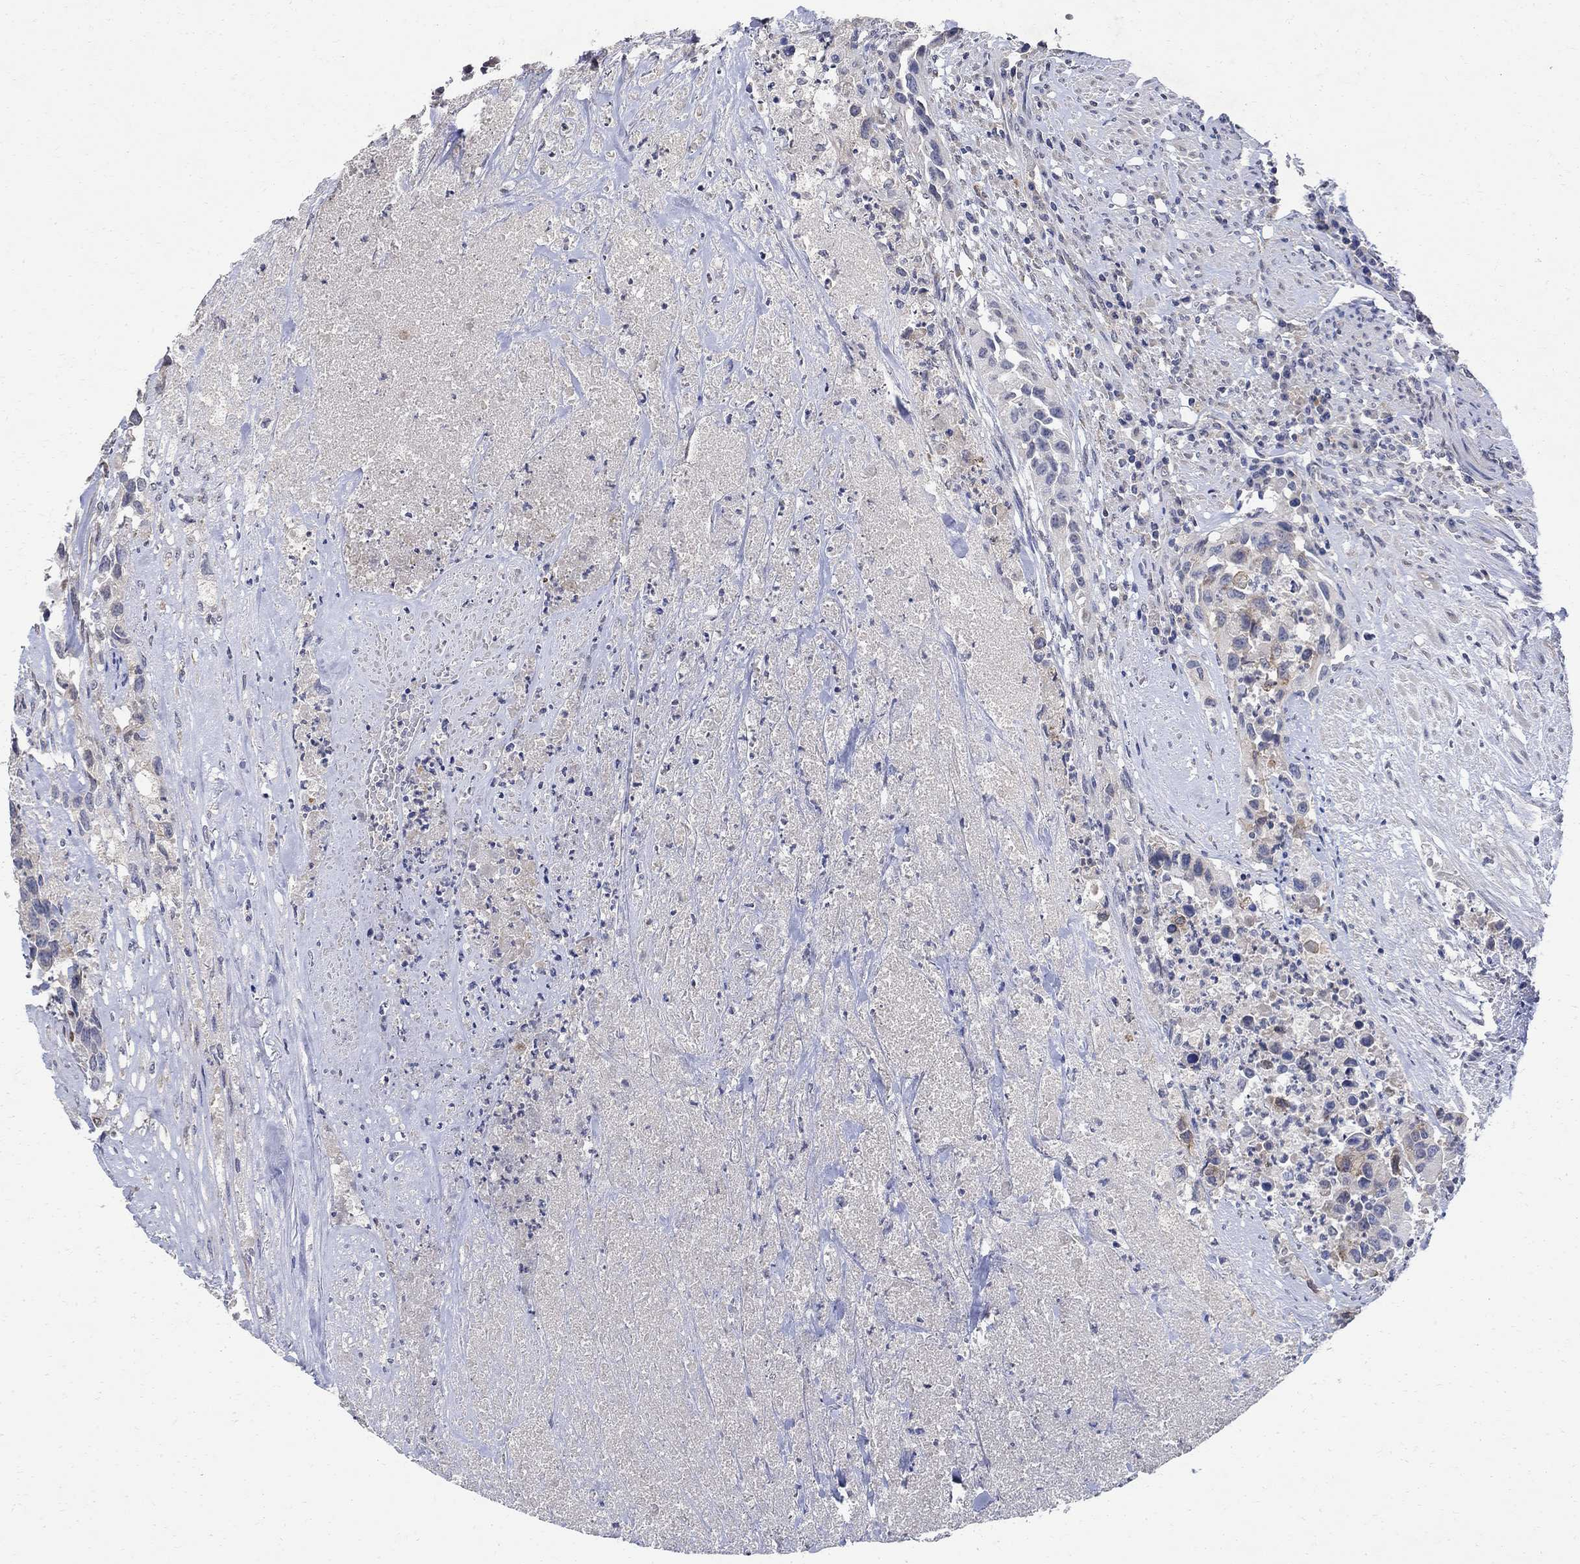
{"staining": {"intensity": "negative", "quantity": "none", "location": "none"}, "tissue": "urothelial cancer", "cell_type": "Tumor cells", "image_type": "cancer", "snomed": [{"axis": "morphology", "description": "Urothelial carcinoma, High grade"}, {"axis": "topography", "description": "Urinary bladder"}], "caption": "Immunohistochemistry of urothelial cancer exhibits no positivity in tumor cells.", "gene": "TMEM169", "patient": {"sex": "female", "age": 73}}